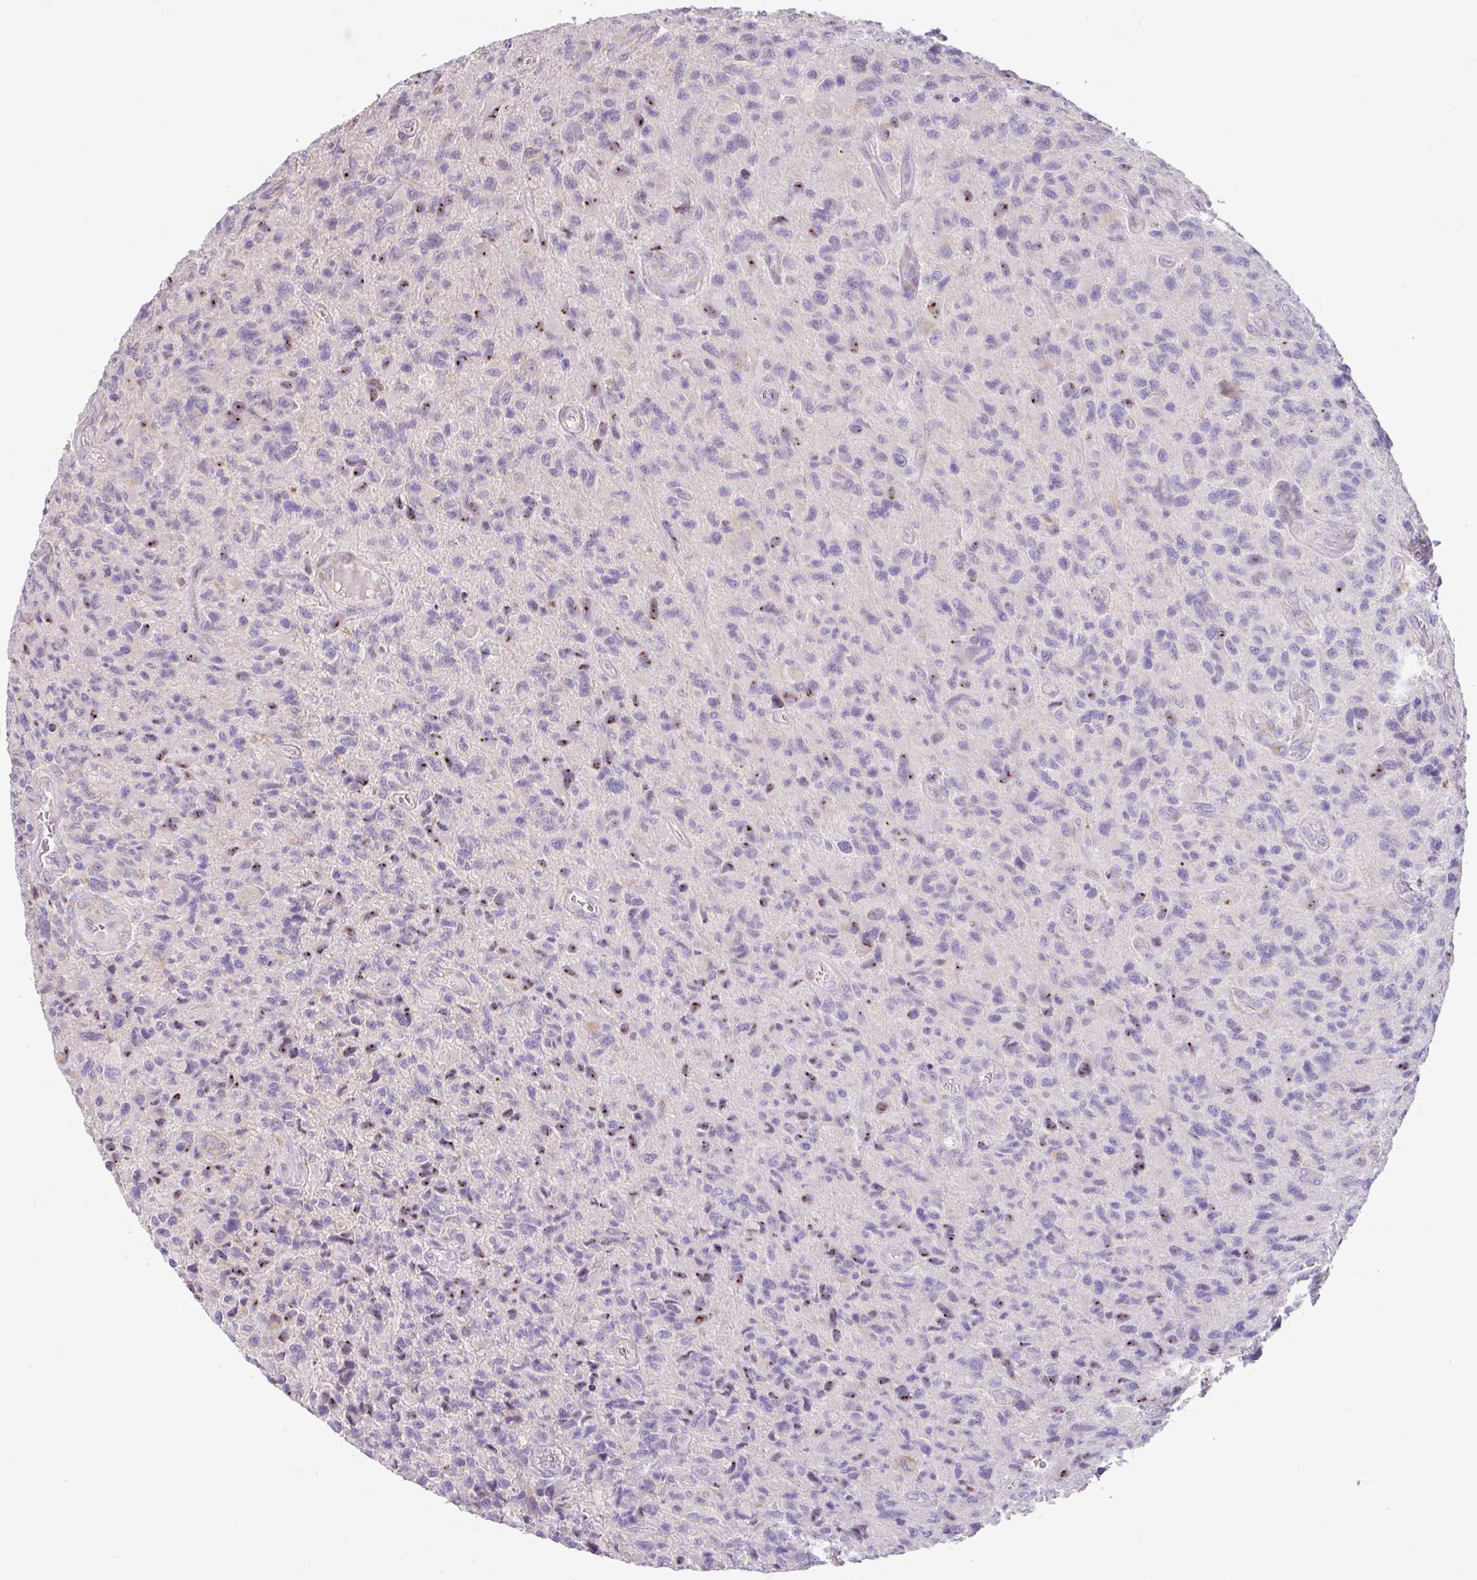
{"staining": {"intensity": "negative", "quantity": "none", "location": "none"}, "tissue": "glioma", "cell_type": "Tumor cells", "image_type": "cancer", "snomed": [{"axis": "morphology", "description": "Glioma, malignant, High grade"}, {"axis": "topography", "description": "Brain"}], "caption": "The histopathology image reveals no staining of tumor cells in glioma.", "gene": "ZG16", "patient": {"sex": "male", "age": 76}}